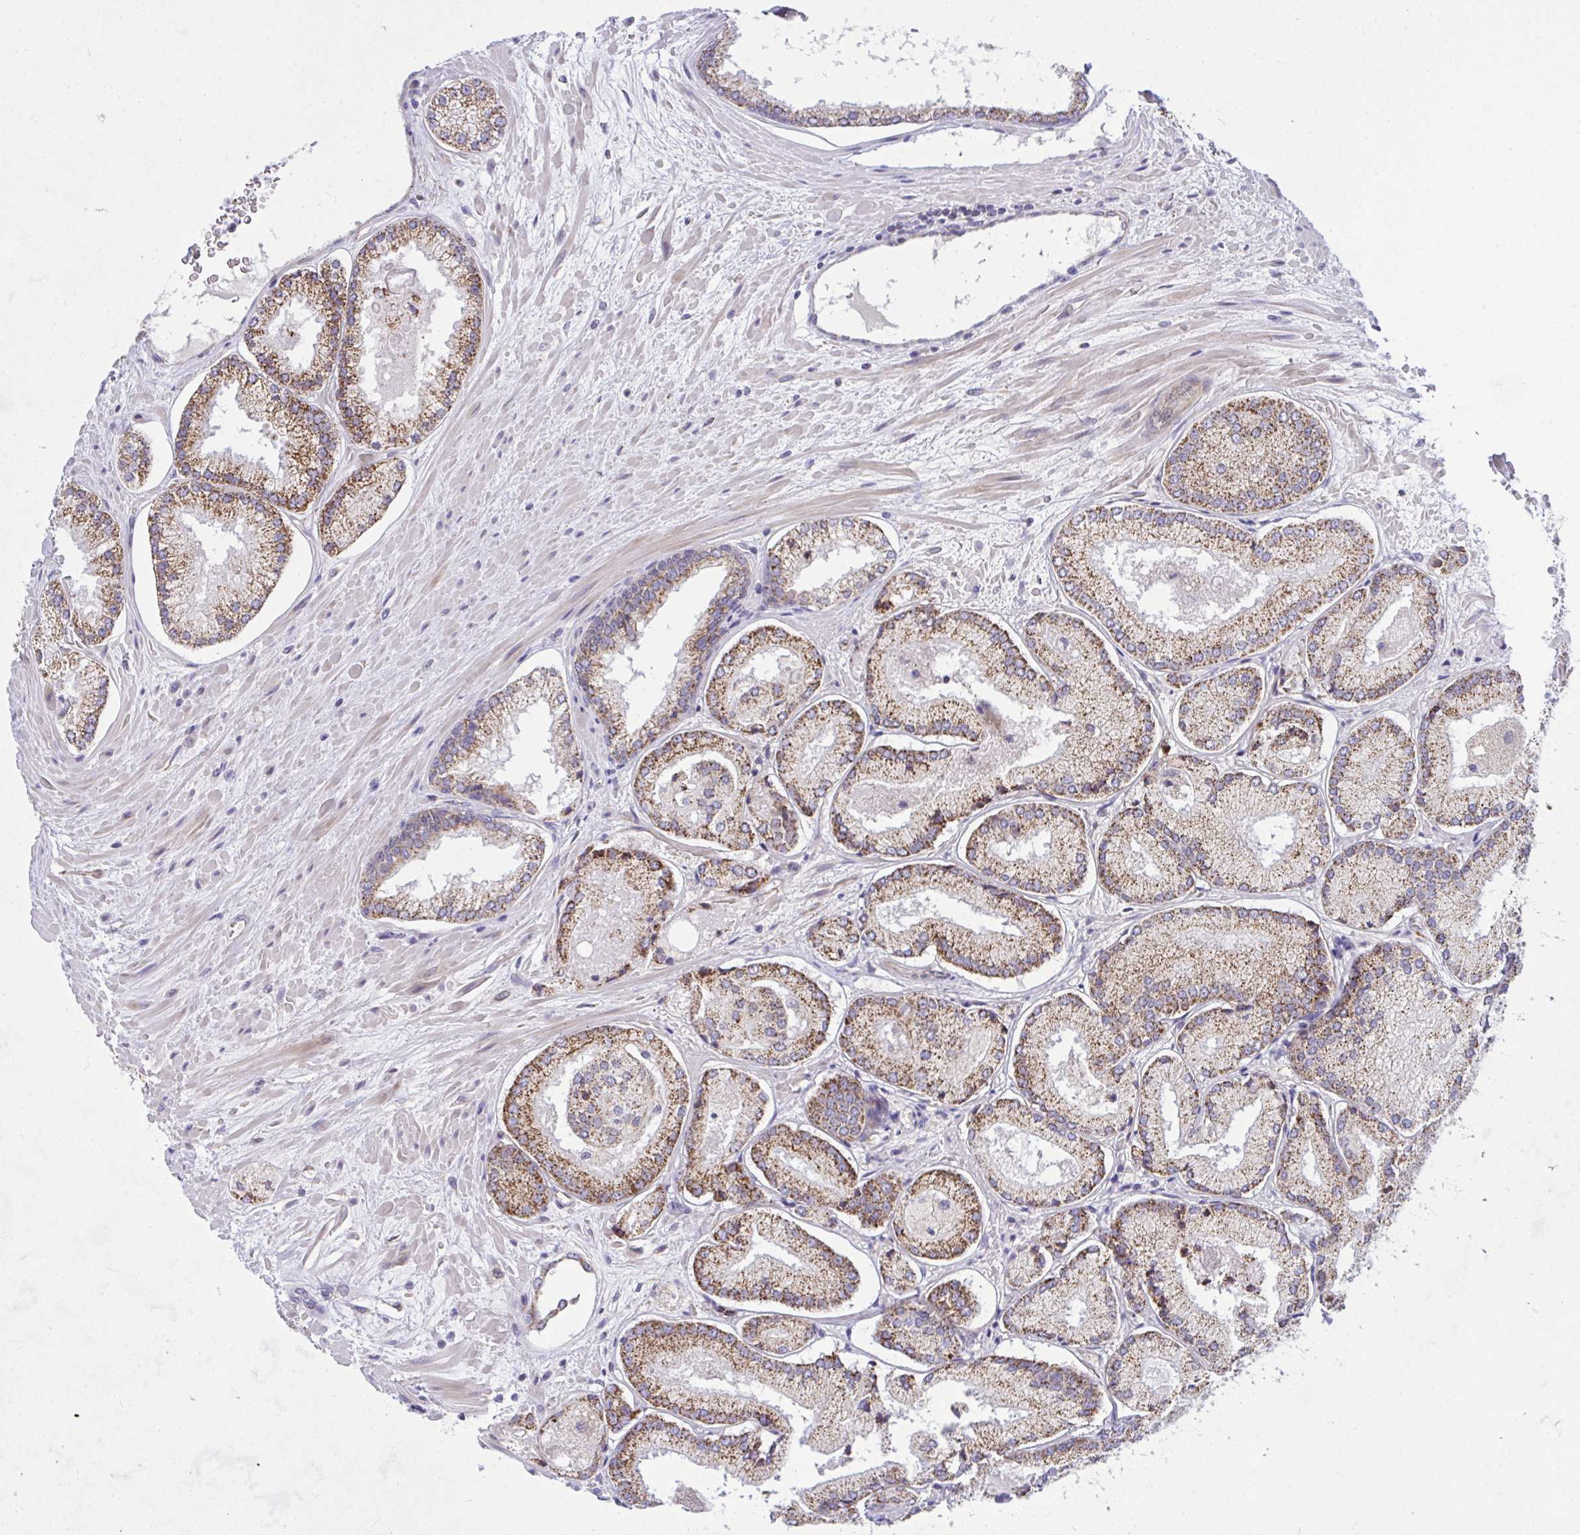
{"staining": {"intensity": "moderate", "quantity": ">75%", "location": "cytoplasmic/membranous"}, "tissue": "prostate cancer", "cell_type": "Tumor cells", "image_type": "cancer", "snomed": [{"axis": "morphology", "description": "Adenocarcinoma, High grade"}, {"axis": "topography", "description": "Prostate"}], "caption": "The immunohistochemical stain shows moderate cytoplasmic/membranous staining in tumor cells of prostate cancer tissue. The staining was performed using DAB, with brown indicating positive protein expression. Nuclei are stained blue with hematoxylin.", "gene": "CEP63", "patient": {"sex": "male", "age": 73}}